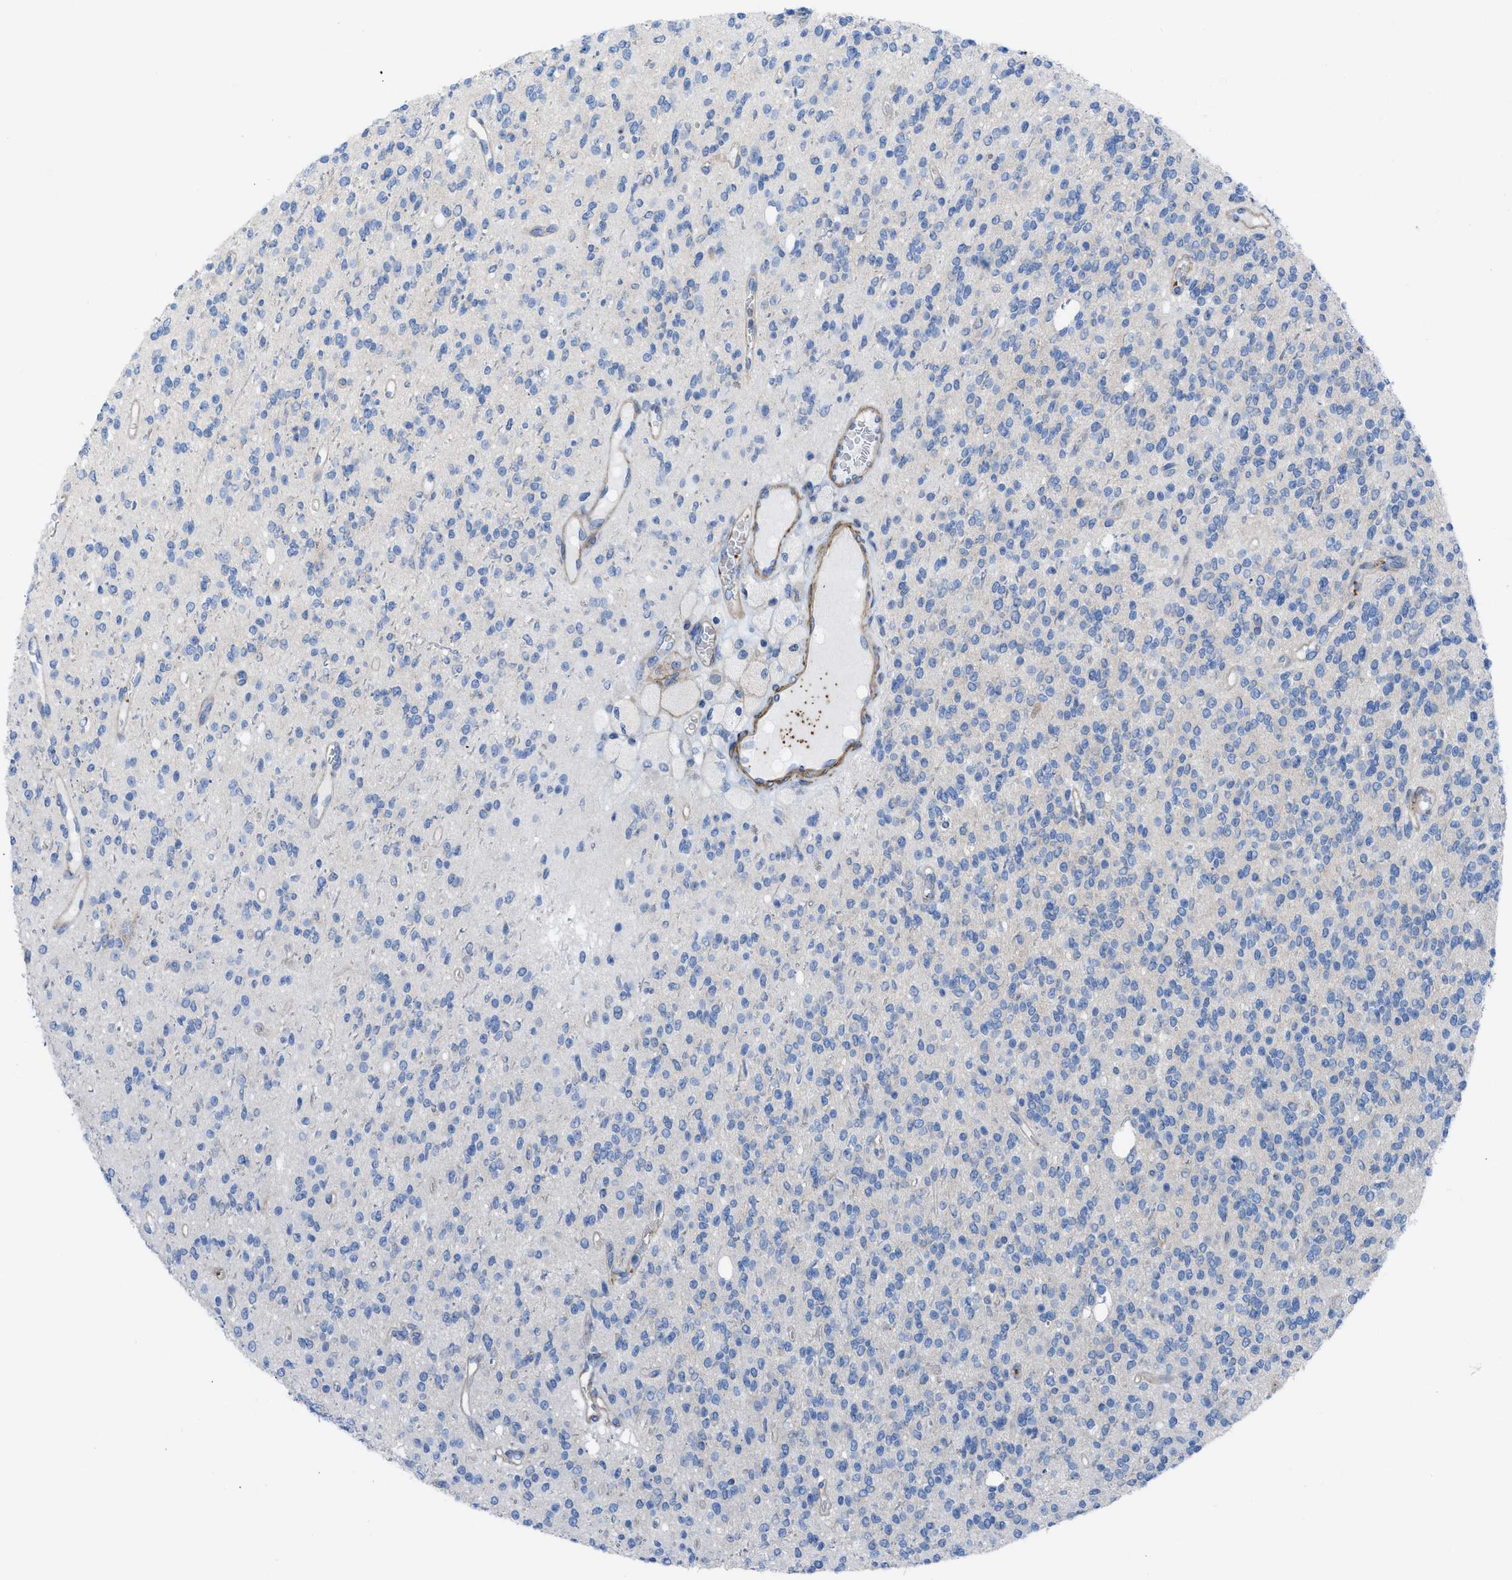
{"staining": {"intensity": "negative", "quantity": "none", "location": "none"}, "tissue": "glioma", "cell_type": "Tumor cells", "image_type": "cancer", "snomed": [{"axis": "morphology", "description": "Glioma, malignant, High grade"}, {"axis": "topography", "description": "Brain"}], "caption": "Tumor cells are negative for protein expression in human malignant high-grade glioma.", "gene": "KCNH7", "patient": {"sex": "male", "age": 34}}